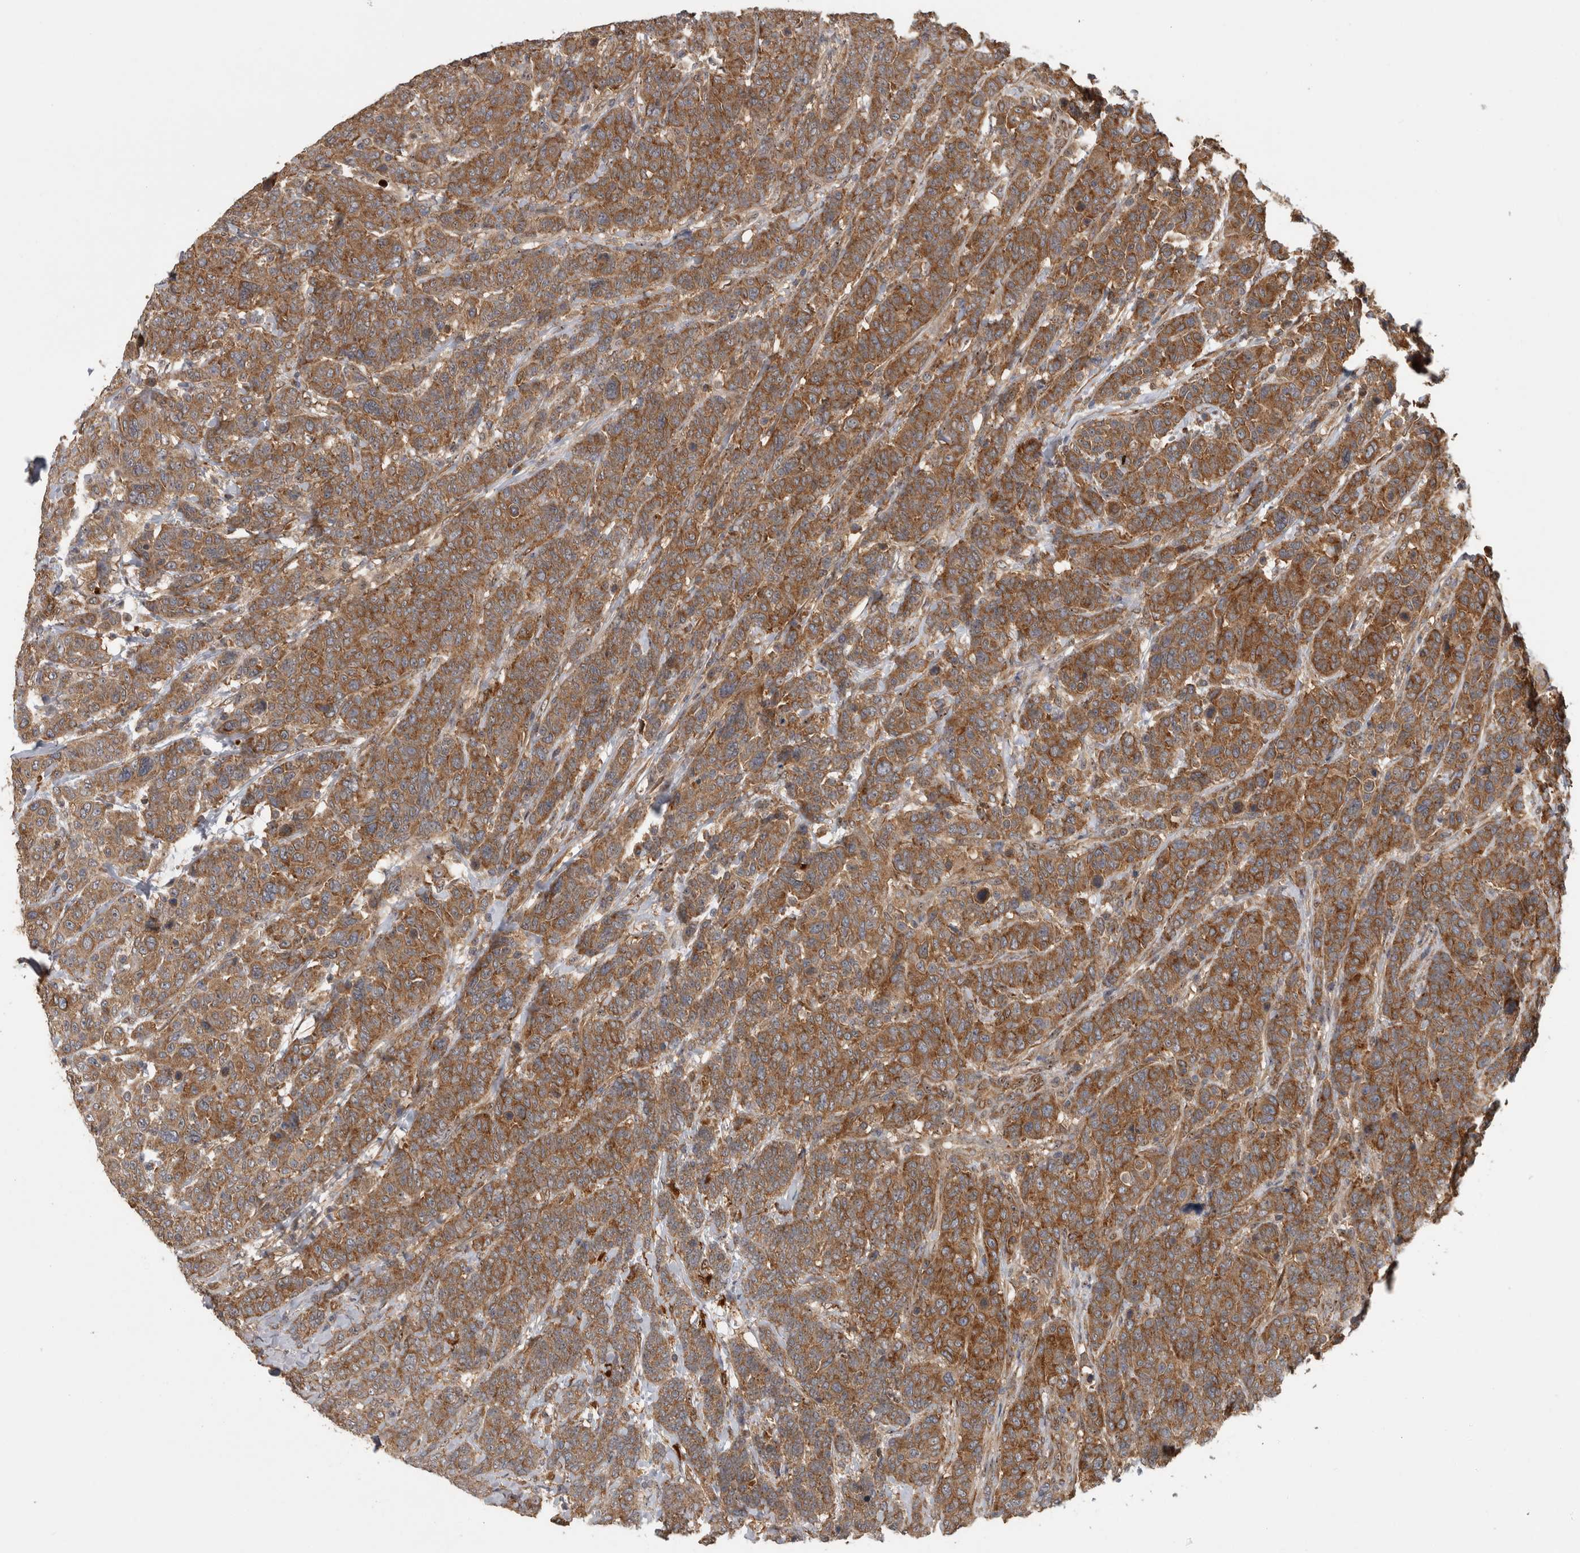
{"staining": {"intensity": "moderate", "quantity": ">75%", "location": "cytoplasmic/membranous"}, "tissue": "breast cancer", "cell_type": "Tumor cells", "image_type": "cancer", "snomed": [{"axis": "morphology", "description": "Duct carcinoma"}, {"axis": "topography", "description": "Breast"}], "caption": "DAB (3,3'-diaminobenzidine) immunohistochemical staining of breast cancer exhibits moderate cytoplasmic/membranous protein expression in about >75% of tumor cells.", "gene": "ATXN2", "patient": {"sex": "female", "age": 37}}